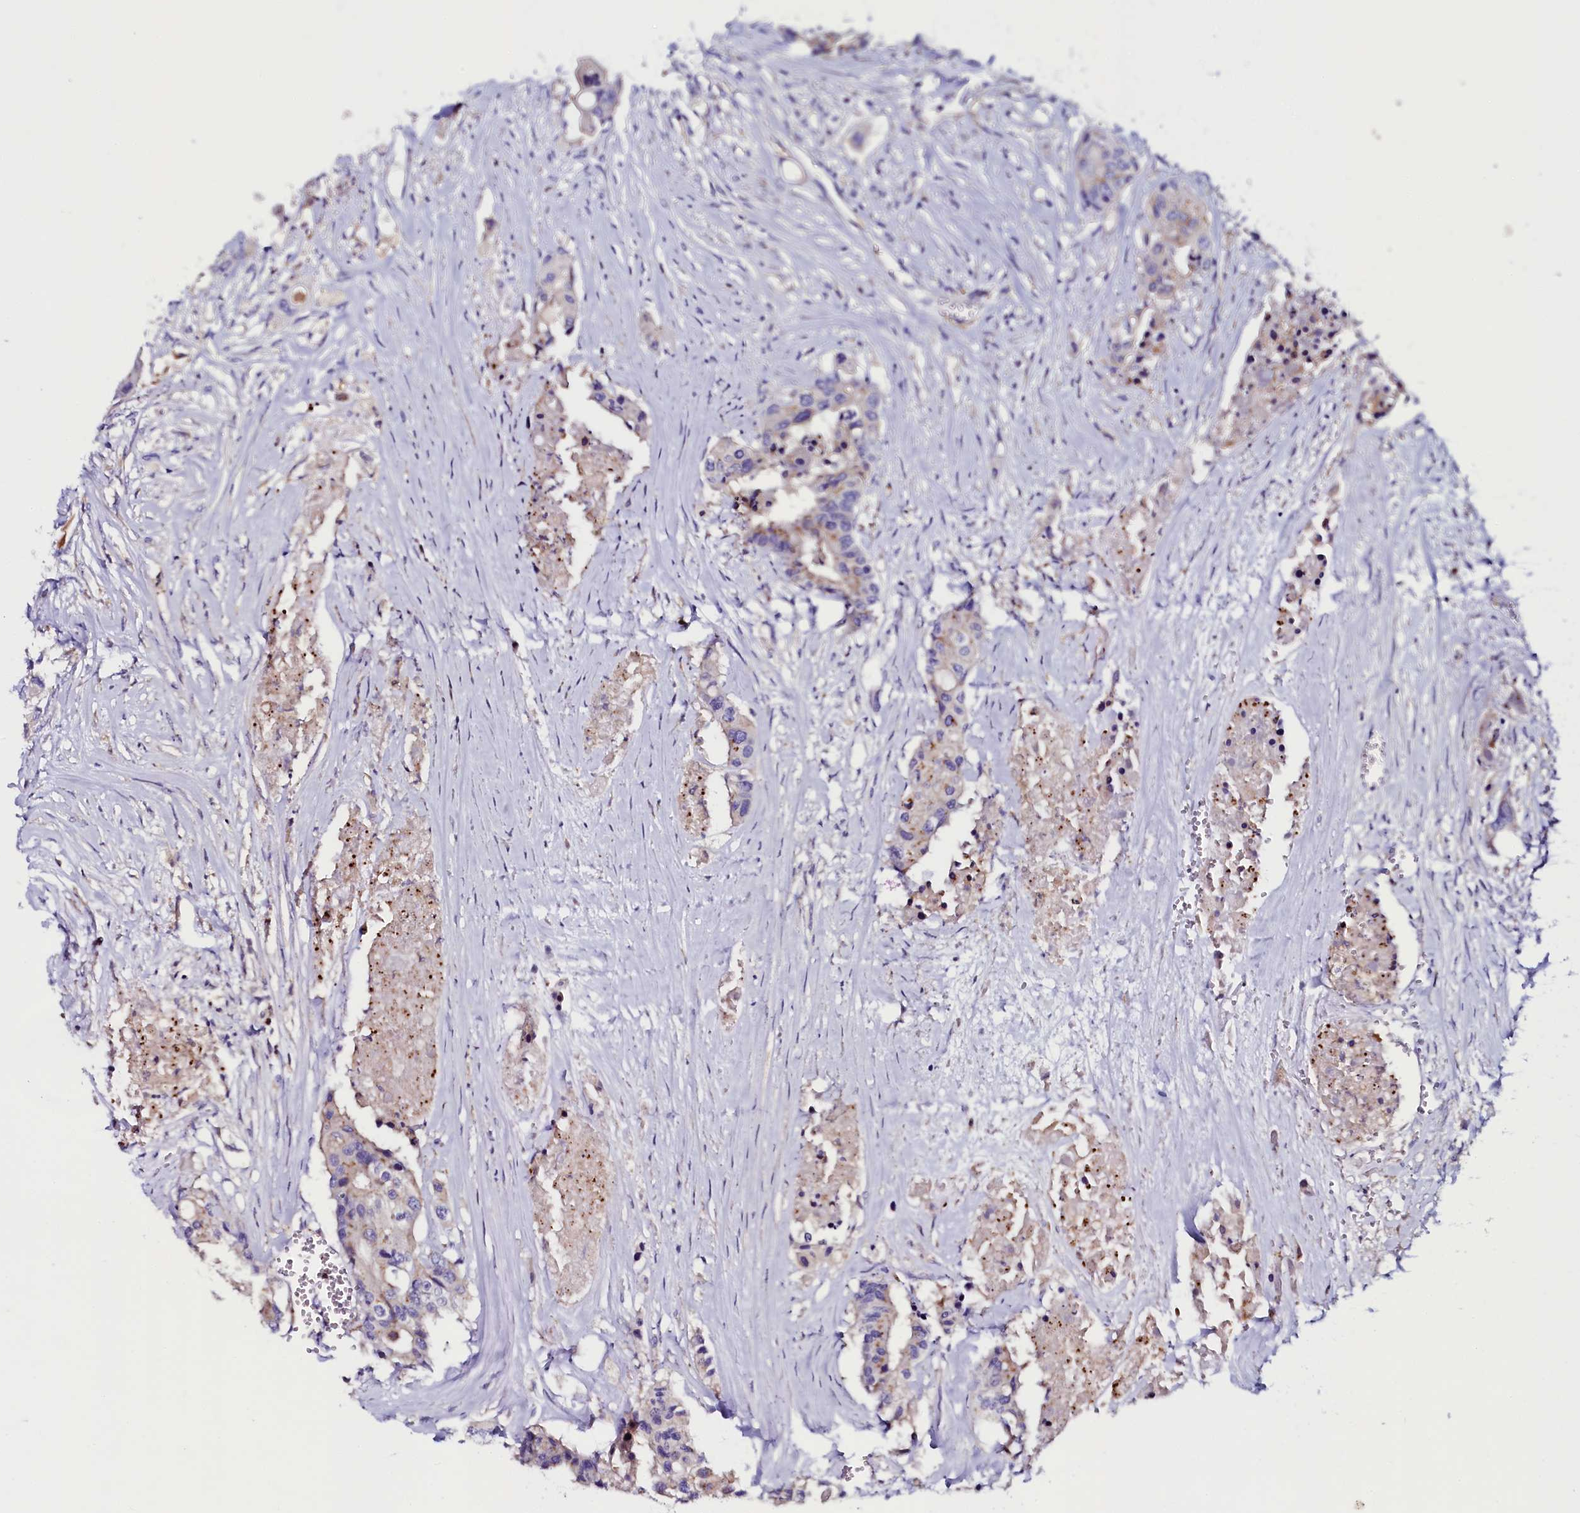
{"staining": {"intensity": "moderate", "quantity": "25%-75%", "location": "cytoplasmic/membranous"}, "tissue": "colorectal cancer", "cell_type": "Tumor cells", "image_type": "cancer", "snomed": [{"axis": "morphology", "description": "Adenocarcinoma, NOS"}, {"axis": "topography", "description": "Colon"}], "caption": "Protein expression analysis of human colorectal adenocarcinoma reveals moderate cytoplasmic/membranous expression in about 25%-75% of tumor cells. Immunohistochemistry (ihc) stains the protein in brown and the nuclei are stained blue.", "gene": "OTOL1", "patient": {"sex": "male", "age": 77}}